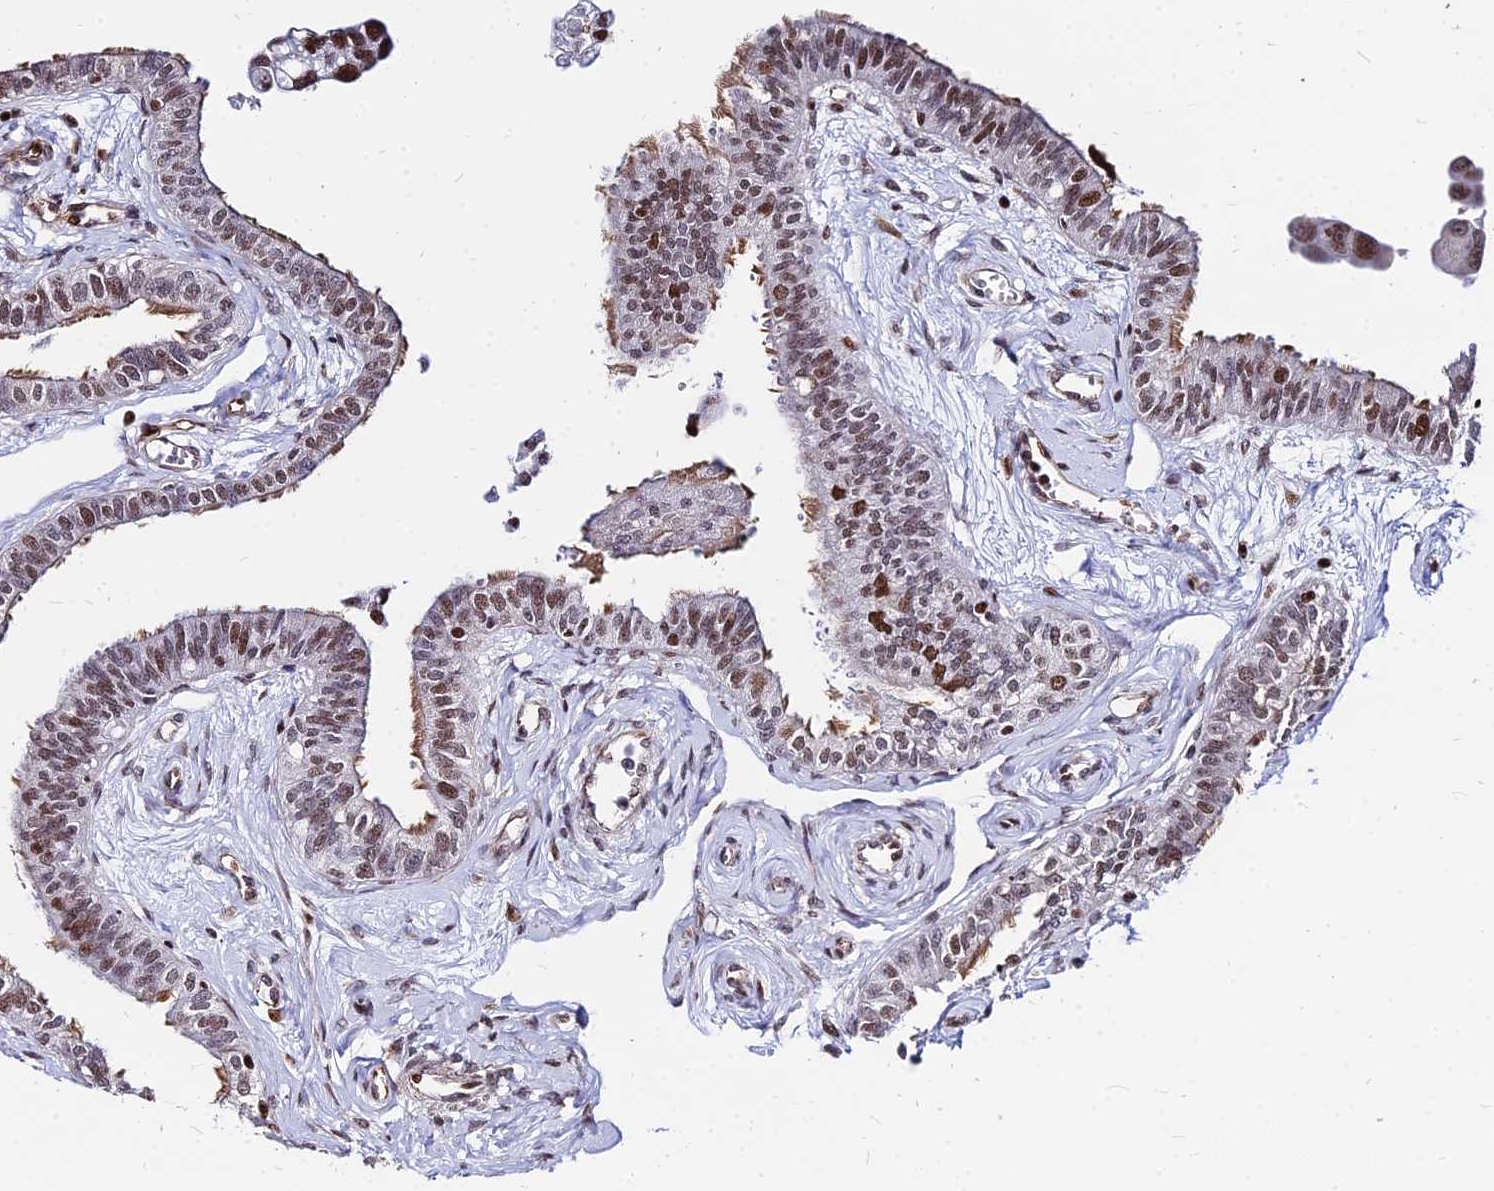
{"staining": {"intensity": "strong", "quantity": ">75%", "location": "cytoplasmic/membranous,nuclear"}, "tissue": "fallopian tube", "cell_type": "Glandular cells", "image_type": "normal", "snomed": [{"axis": "morphology", "description": "Normal tissue, NOS"}, {"axis": "morphology", "description": "Carcinoma, NOS"}, {"axis": "topography", "description": "Fallopian tube"}, {"axis": "topography", "description": "Ovary"}], "caption": "The histopathology image shows staining of unremarkable fallopian tube, revealing strong cytoplasmic/membranous,nuclear protein positivity (brown color) within glandular cells. (DAB = brown stain, brightfield microscopy at high magnification).", "gene": "NYAP2", "patient": {"sex": "female", "age": 59}}